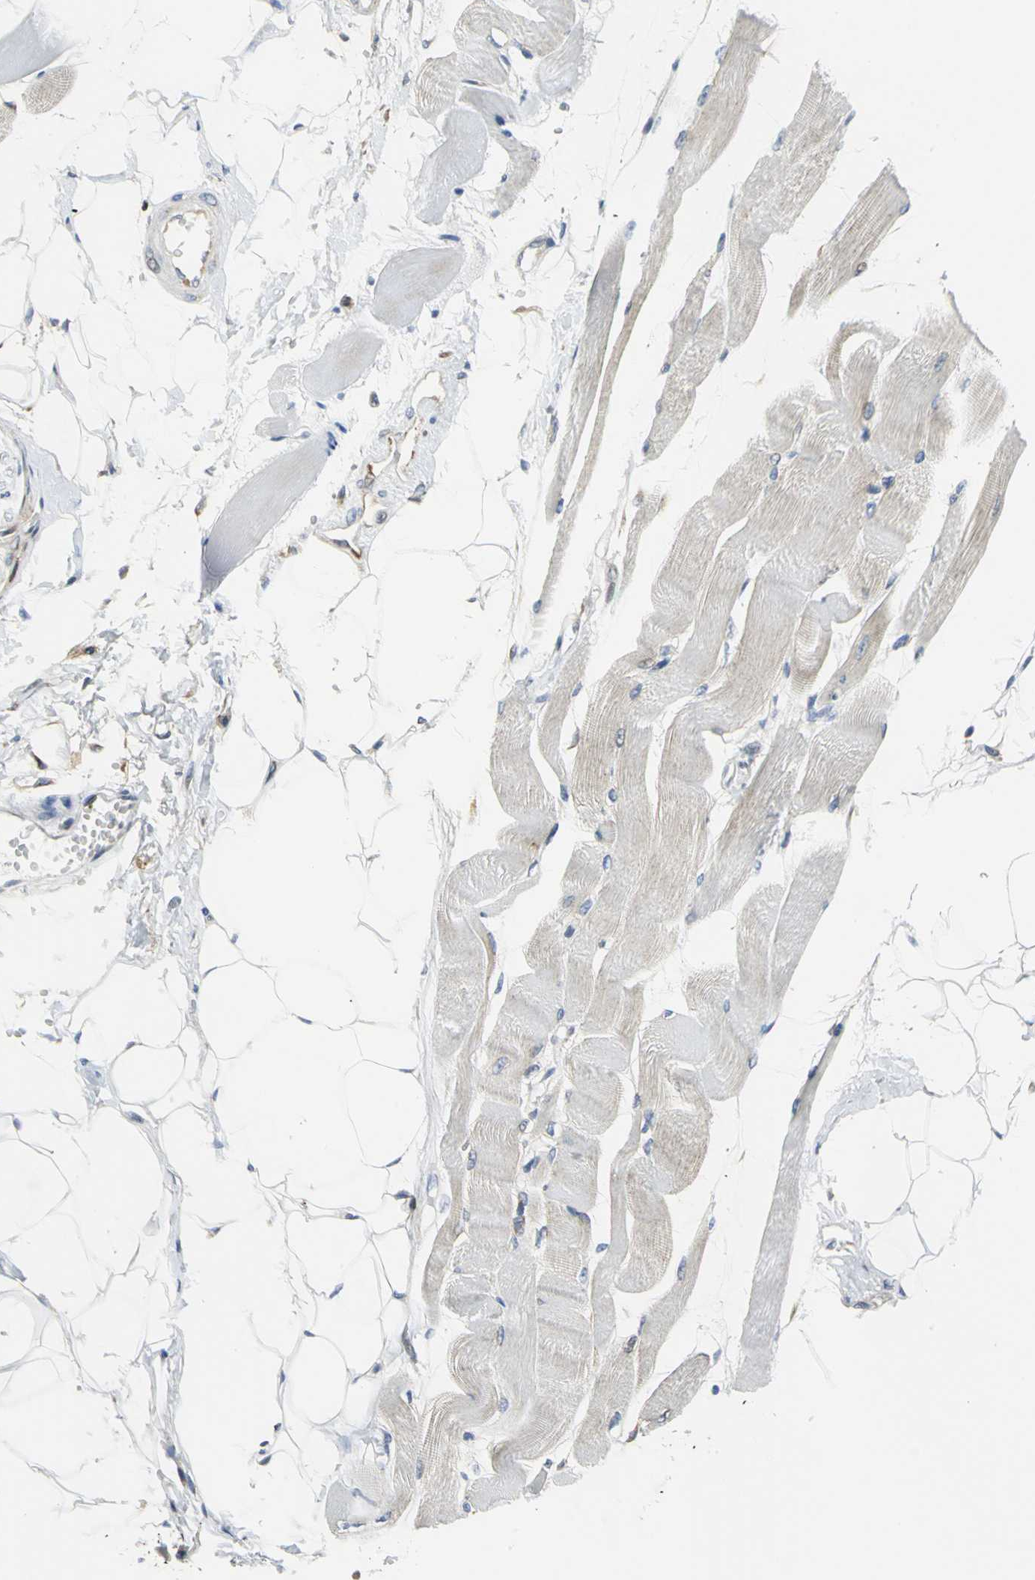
{"staining": {"intensity": "negative", "quantity": "none", "location": "none"}, "tissue": "skeletal muscle", "cell_type": "Myocytes", "image_type": "normal", "snomed": [{"axis": "morphology", "description": "Normal tissue, NOS"}, {"axis": "topography", "description": "Skeletal muscle"}, {"axis": "topography", "description": "Peripheral nerve tissue"}], "caption": "An immunohistochemistry (IHC) image of unremarkable skeletal muscle is shown. There is no staining in myocytes of skeletal muscle. (DAB (3,3'-diaminobenzidine) immunohistochemistry visualized using brightfield microscopy, high magnification).", "gene": "YBX1", "patient": {"sex": "female", "age": 84}}